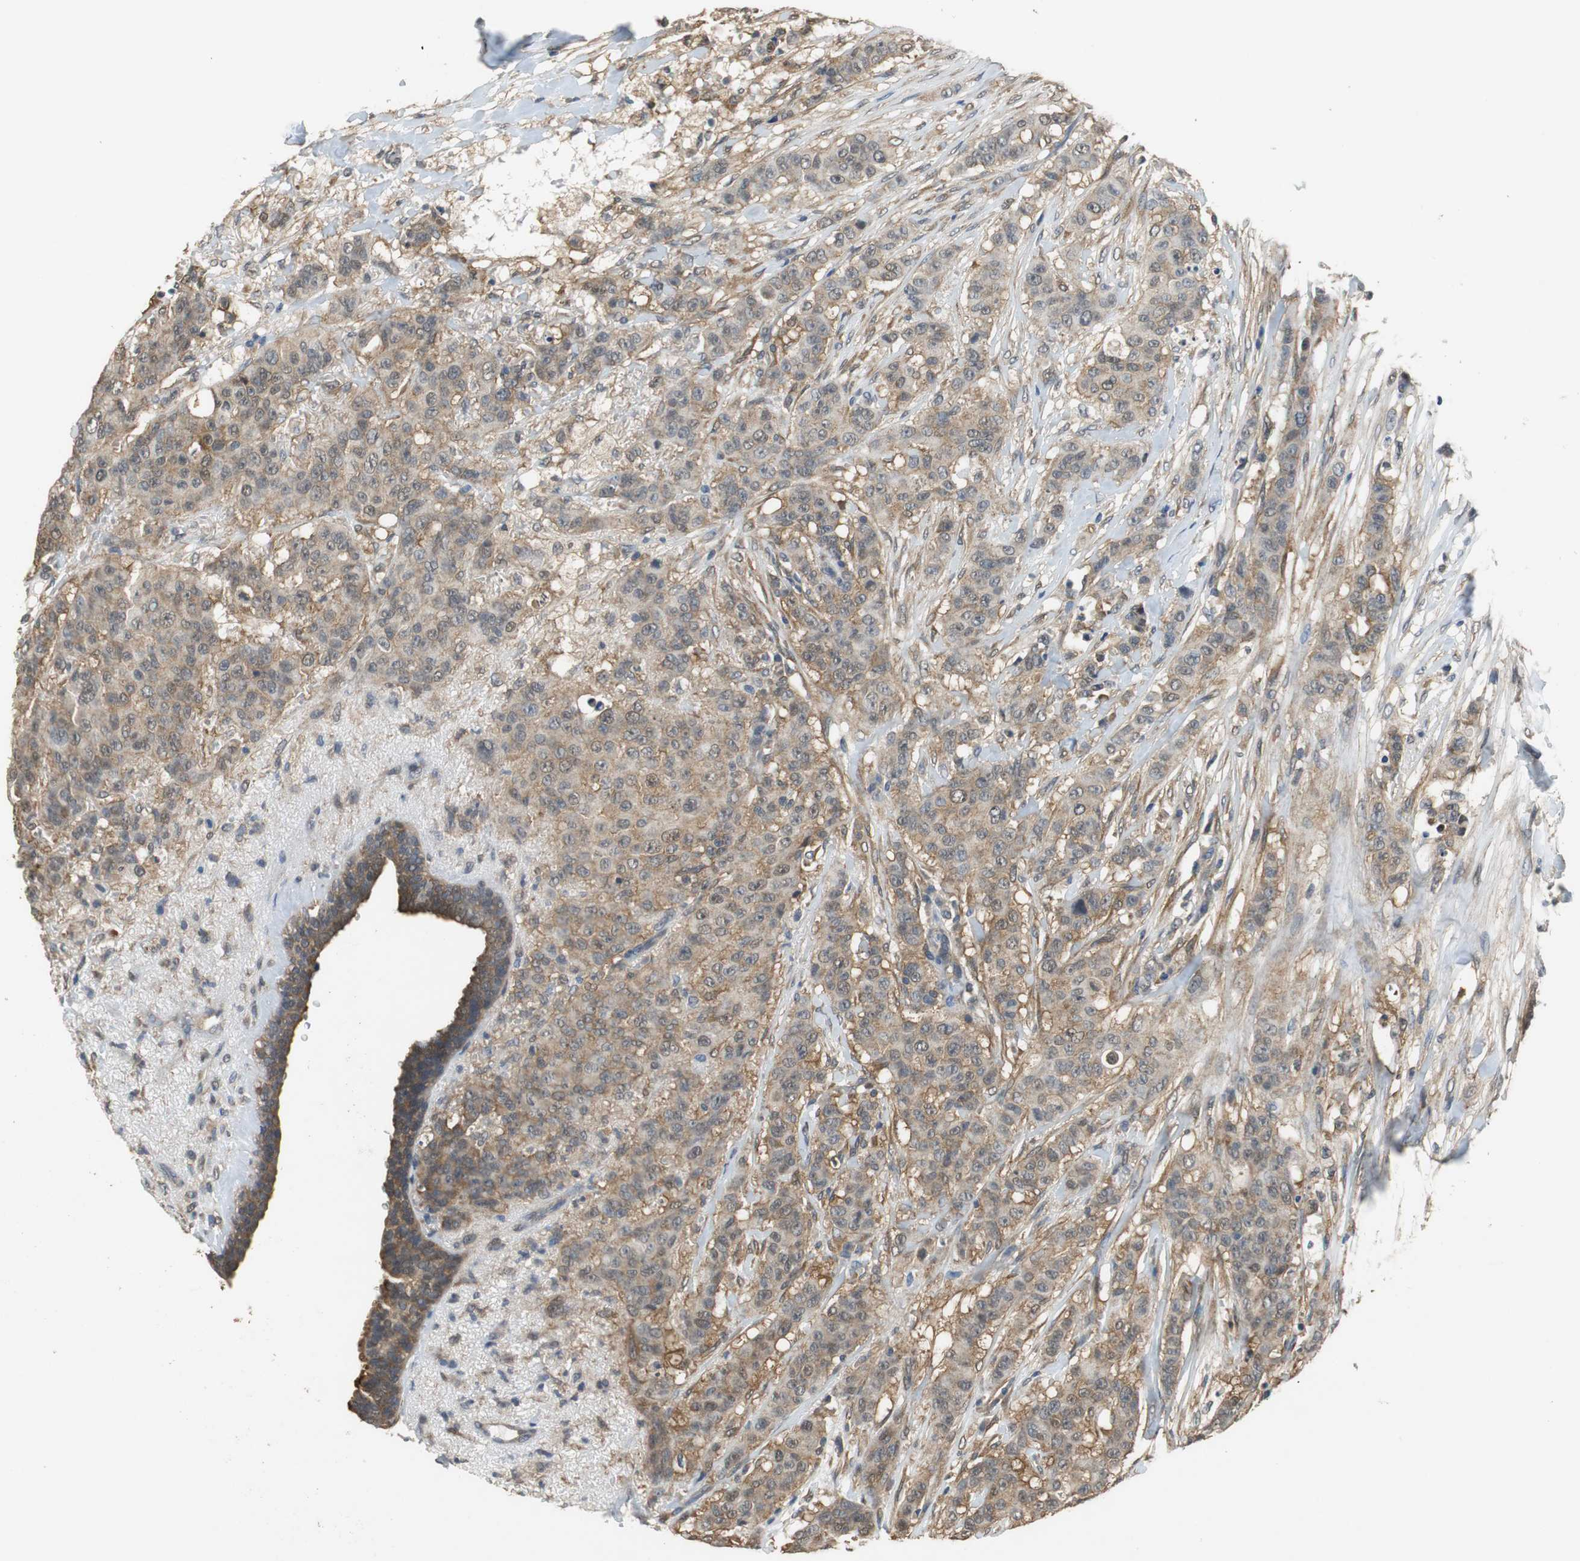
{"staining": {"intensity": "moderate", "quantity": ">75%", "location": "cytoplasmic/membranous"}, "tissue": "breast cancer", "cell_type": "Tumor cells", "image_type": "cancer", "snomed": [{"axis": "morphology", "description": "Duct carcinoma"}, {"axis": "topography", "description": "Breast"}], "caption": "Human breast cancer stained for a protein (brown) exhibits moderate cytoplasmic/membranous positive expression in about >75% of tumor cells.", "gene": "UBQLN2", "patient": {"sex": "female", "age": 40}}